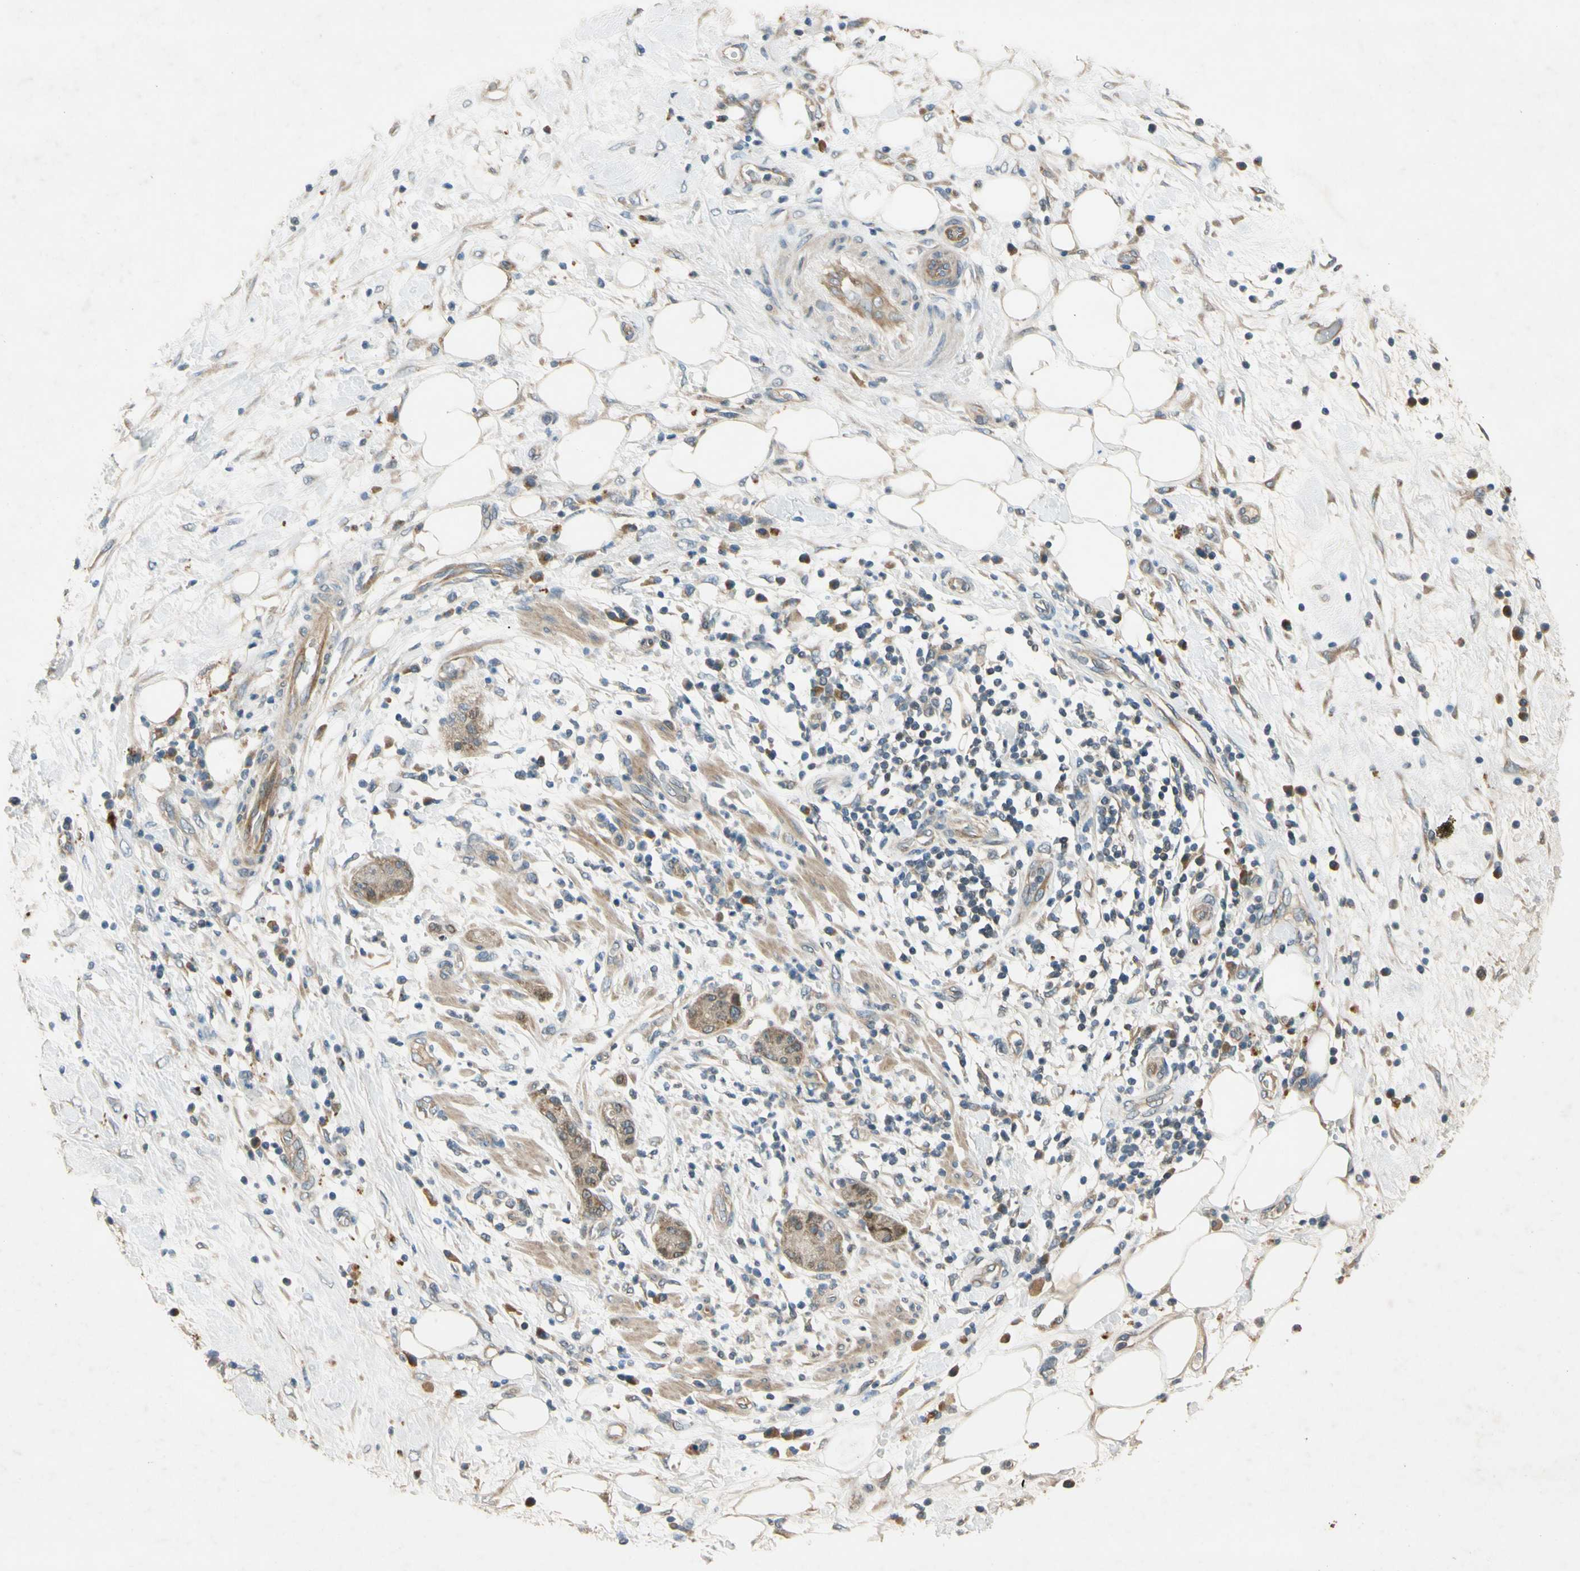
{"staining": {"intensity": "weak", "quantity": ">75%", "location": "cytoplasmic/membranous"}, "tissue": "pancreatic cancer", "cell_type": "Tumor cells", "image_type": "cancer", "snomed": [{"axis": "morphology", "description": "Adenocarcinoma, NOS"}, {"axis": "topography", "description": "Pancreas"}], "caption": "Pancreatic adenocarcinoma tissue exhibits weak cytoplasmic/membranous staining in about >75% of tumor cells, visualized by immunohistochemistry.", "gene": "ALKBH3", "patient": {"sex": "female", "age": 78}}